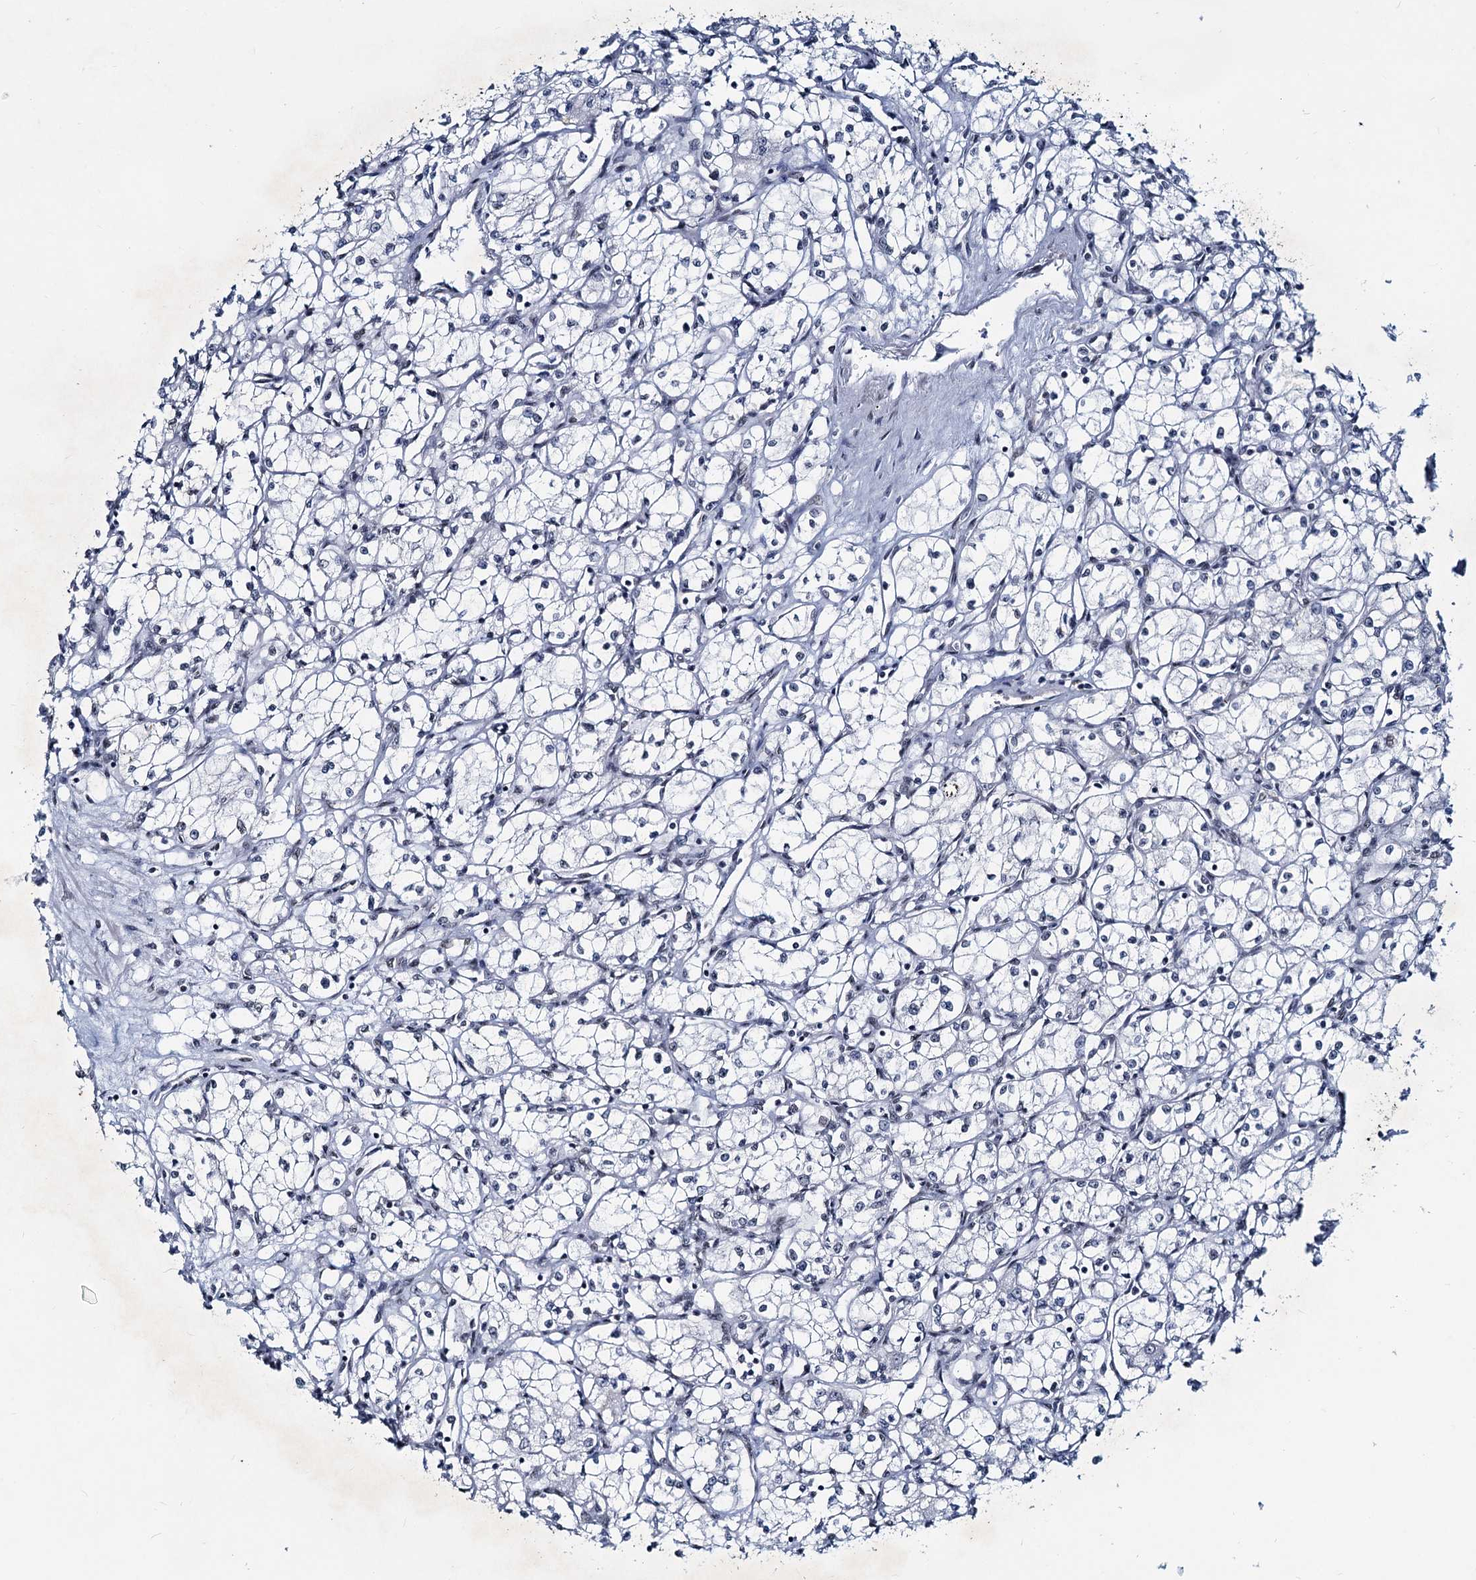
{"staining": {"intensity": "negative", "quantity": "none", "location": "none"}, "tissue": "renal cancer", "cell_type": "Tumor cells", "image_type": "cancer", "snomed": [{"axis": "morphology", "description": "Adenocarcinoma, NOS"}, {"axis": "topography", "description": "Kidney"}], "caption": "An immunohistochemistry (IHC) micrograph of renal cancer is shown. There is no staining in tumor cells of renal cancer.", "gene": "METTL14", "patient": {"sex": "male", "age": 59}}